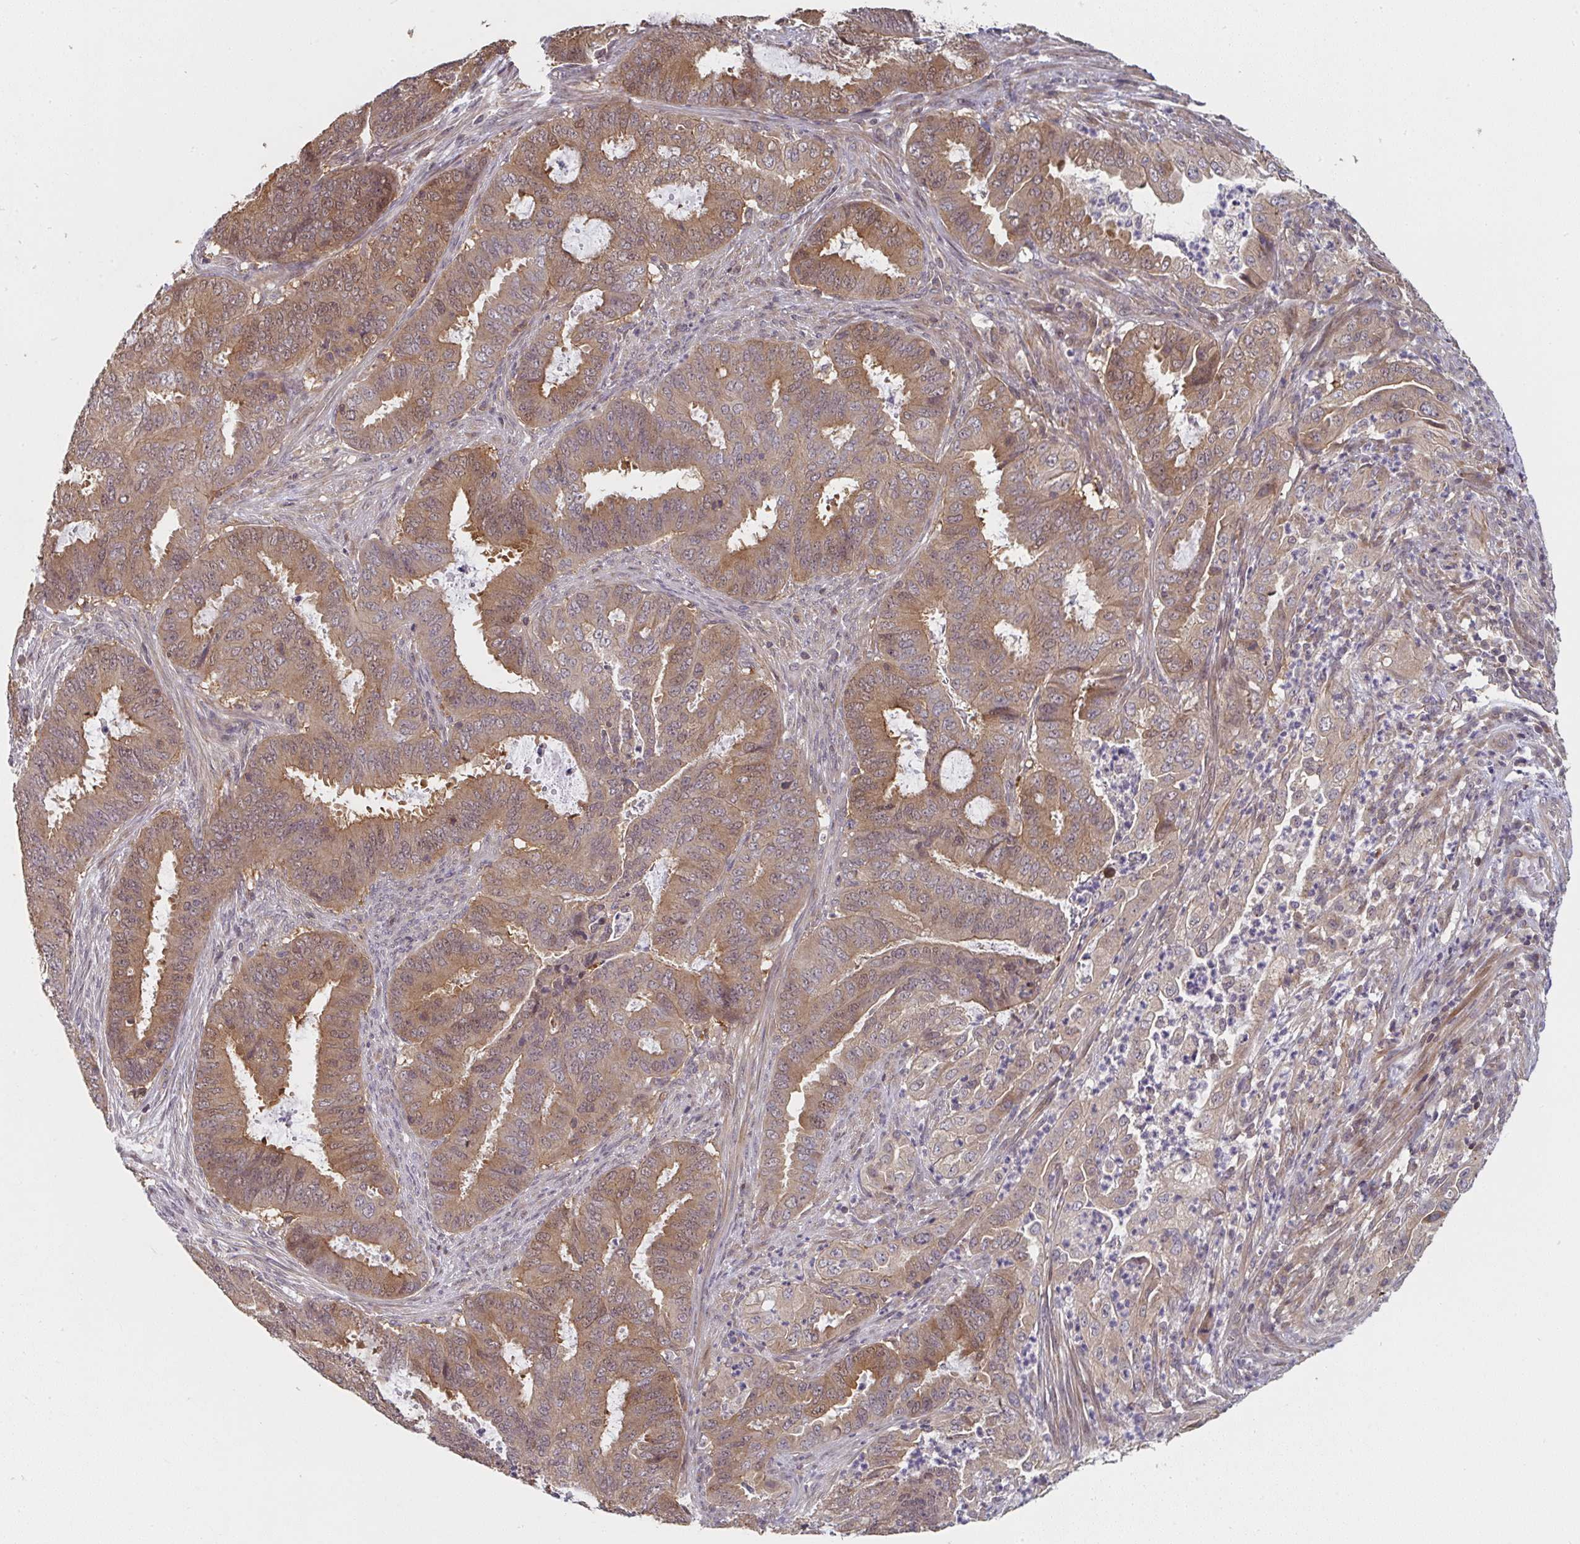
{"staining": {"intensity": "moderate", "quantity": ">75%", "location": "cytoplasmic/membranous"}, "tissue": "endometrial cancer", "cell_type": "Tumor cells", "image_type": "cancer", "snomed": [{"axis": "morphology", "description": "Adenocarcinoma, NOS"}, {"axis": "topography", "description": "Endometrium"}], "caption": "Moderate cytoplasmic/membranous positivity for a protein is present in approximately >75% of tumor cells of endometrial cancer using IHC.", "gene": "RANGRF", "patient": {"sex": "female", "age": 51}}